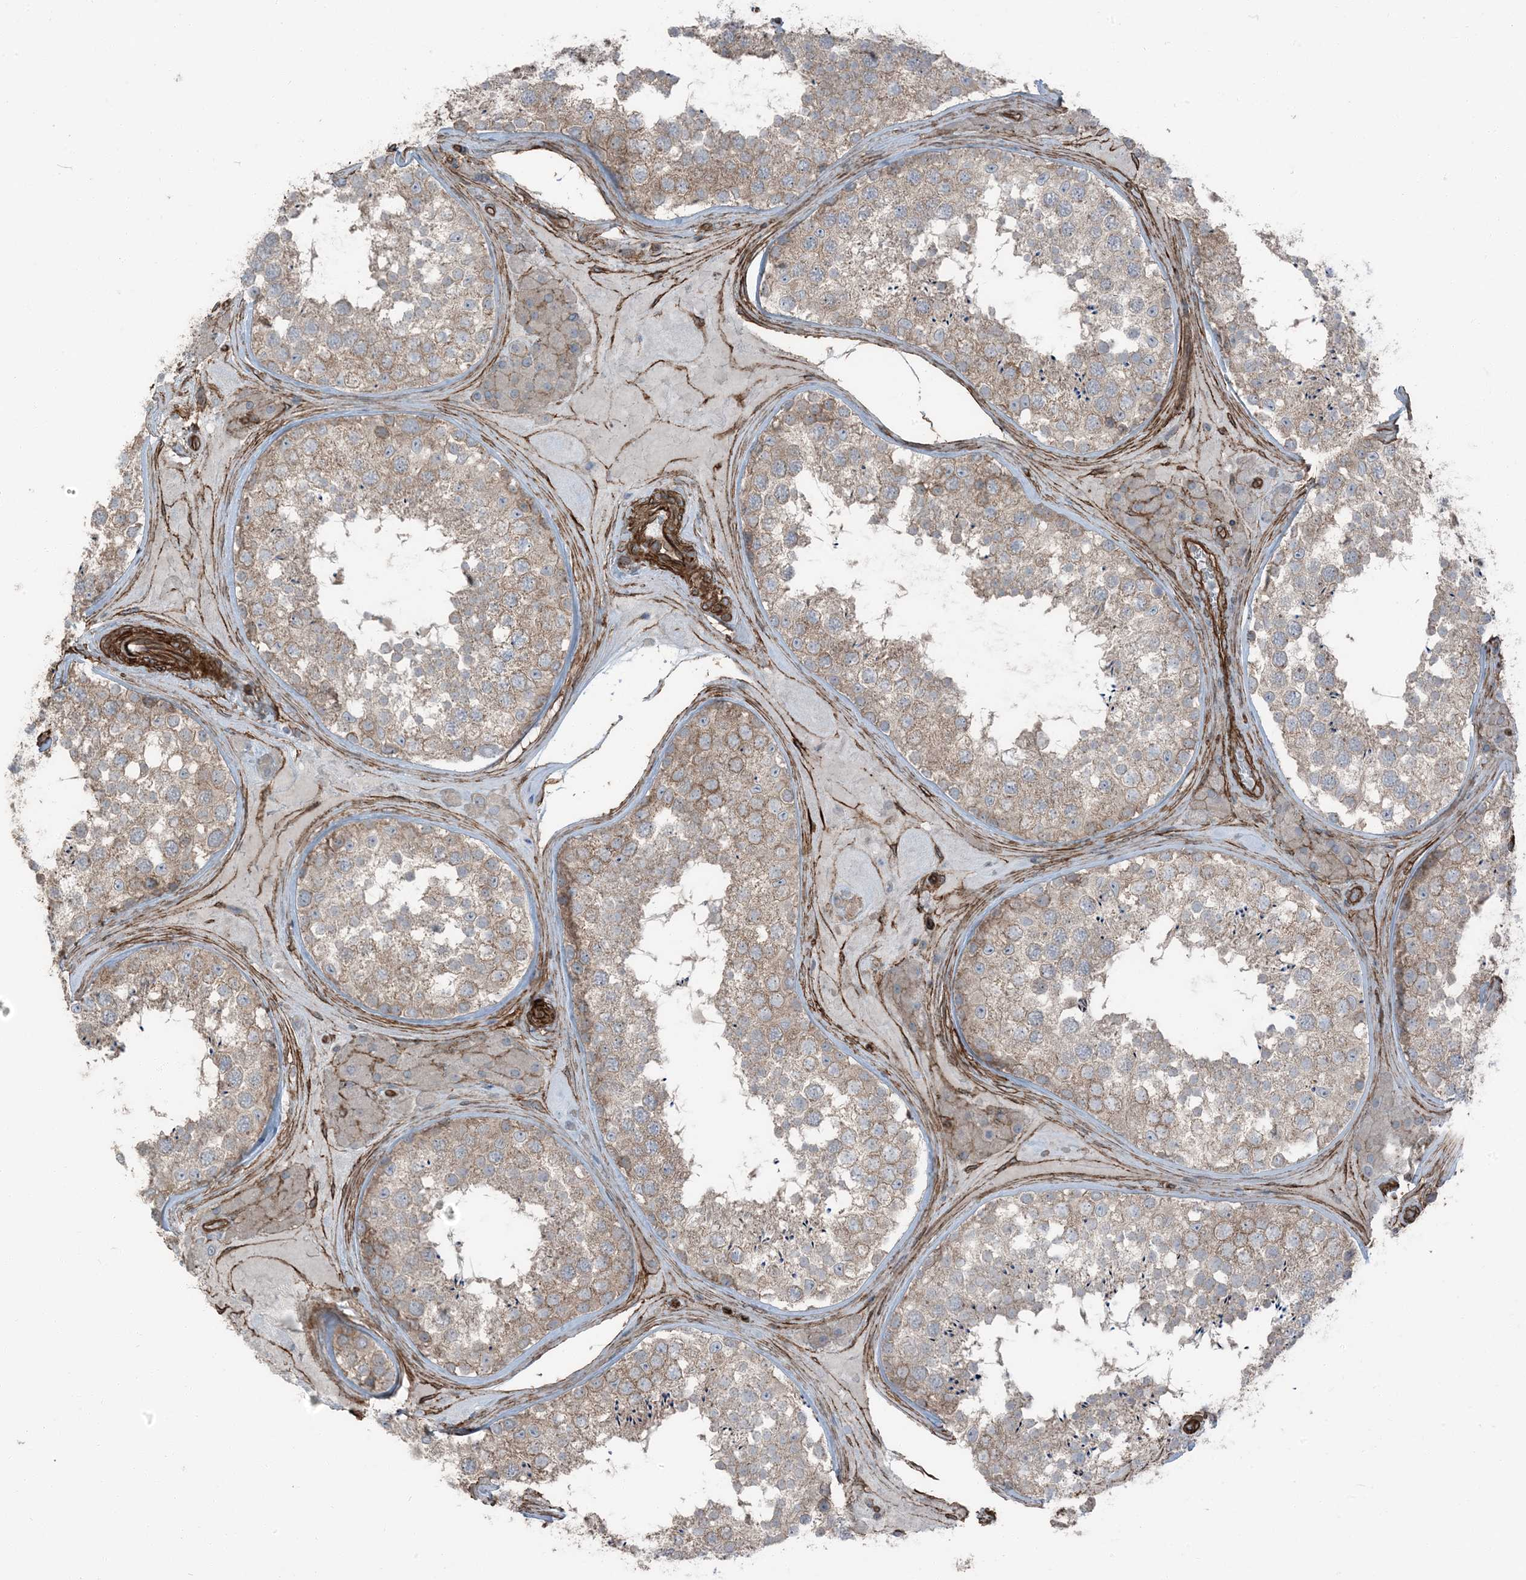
{"staining": {"intensity": "moderate", "quantity": "25%-75%", "location": "cytoplasmic/membranous"}, "tissue": "testis", "cell_type": "Cells in seminiferous ducts", "image_type": "normal", "snomed": [{"axis": "morphology", "description": "Normal tissue, NOS"}, {"axis": "topography", "description": "Testis"}], "caption": "The photomicrograph shows immunohistochemical staining of unremarkable testis. There is moderate cytoplasmic/membranous expression is appreciated in about 25%-75% of cells in seminiferous ducts.", "gene": "ZFP90", "patient": {"sex": "male", "age": 46}}